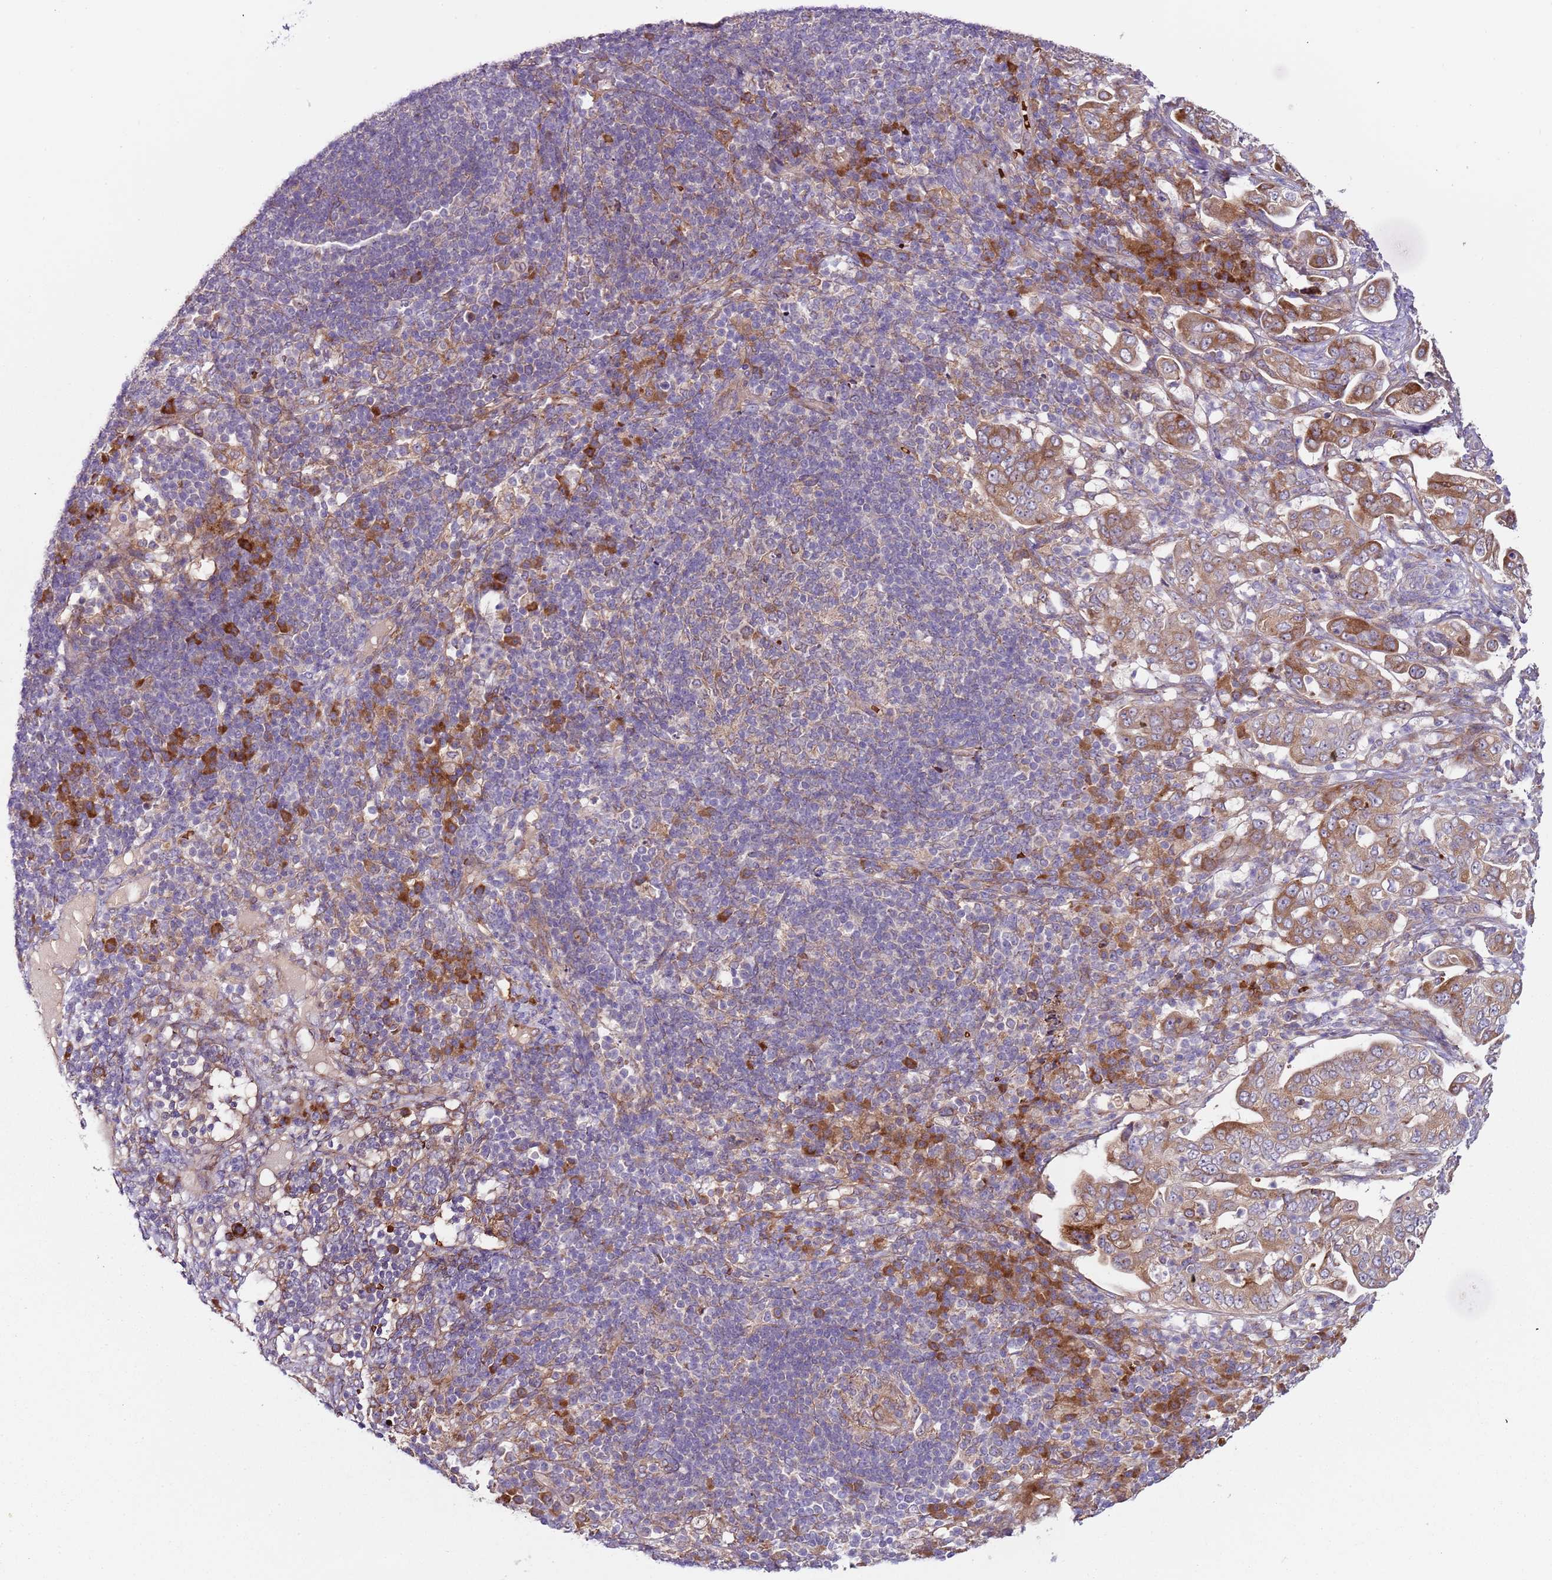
{"staining": {"intensity": "moderate", "quantity": ">75%", "location": "cytoplasmic/membranous"}, "tissue": "pancreatic cancer", "cell_type": "Tumor cells", "image_type": "cancer", "snomed": [{"axis": "morphology", "description": "Normal tissue, NOS"}, {"axis": "morphology", "description": "Adenocarcinoma, NOS"}, {"axis": "topography", "description": "Lymph node"}, {"axis": "topography", "description": "Pancreas"}], "caption": "Protein staining of pancreatic cancer tissue reveals moderate cytoplasmic/membranous expression in approximately >75% of tumor cells.", "gene": "VWCE", "patient": {"sex": "female", "age": 67}}